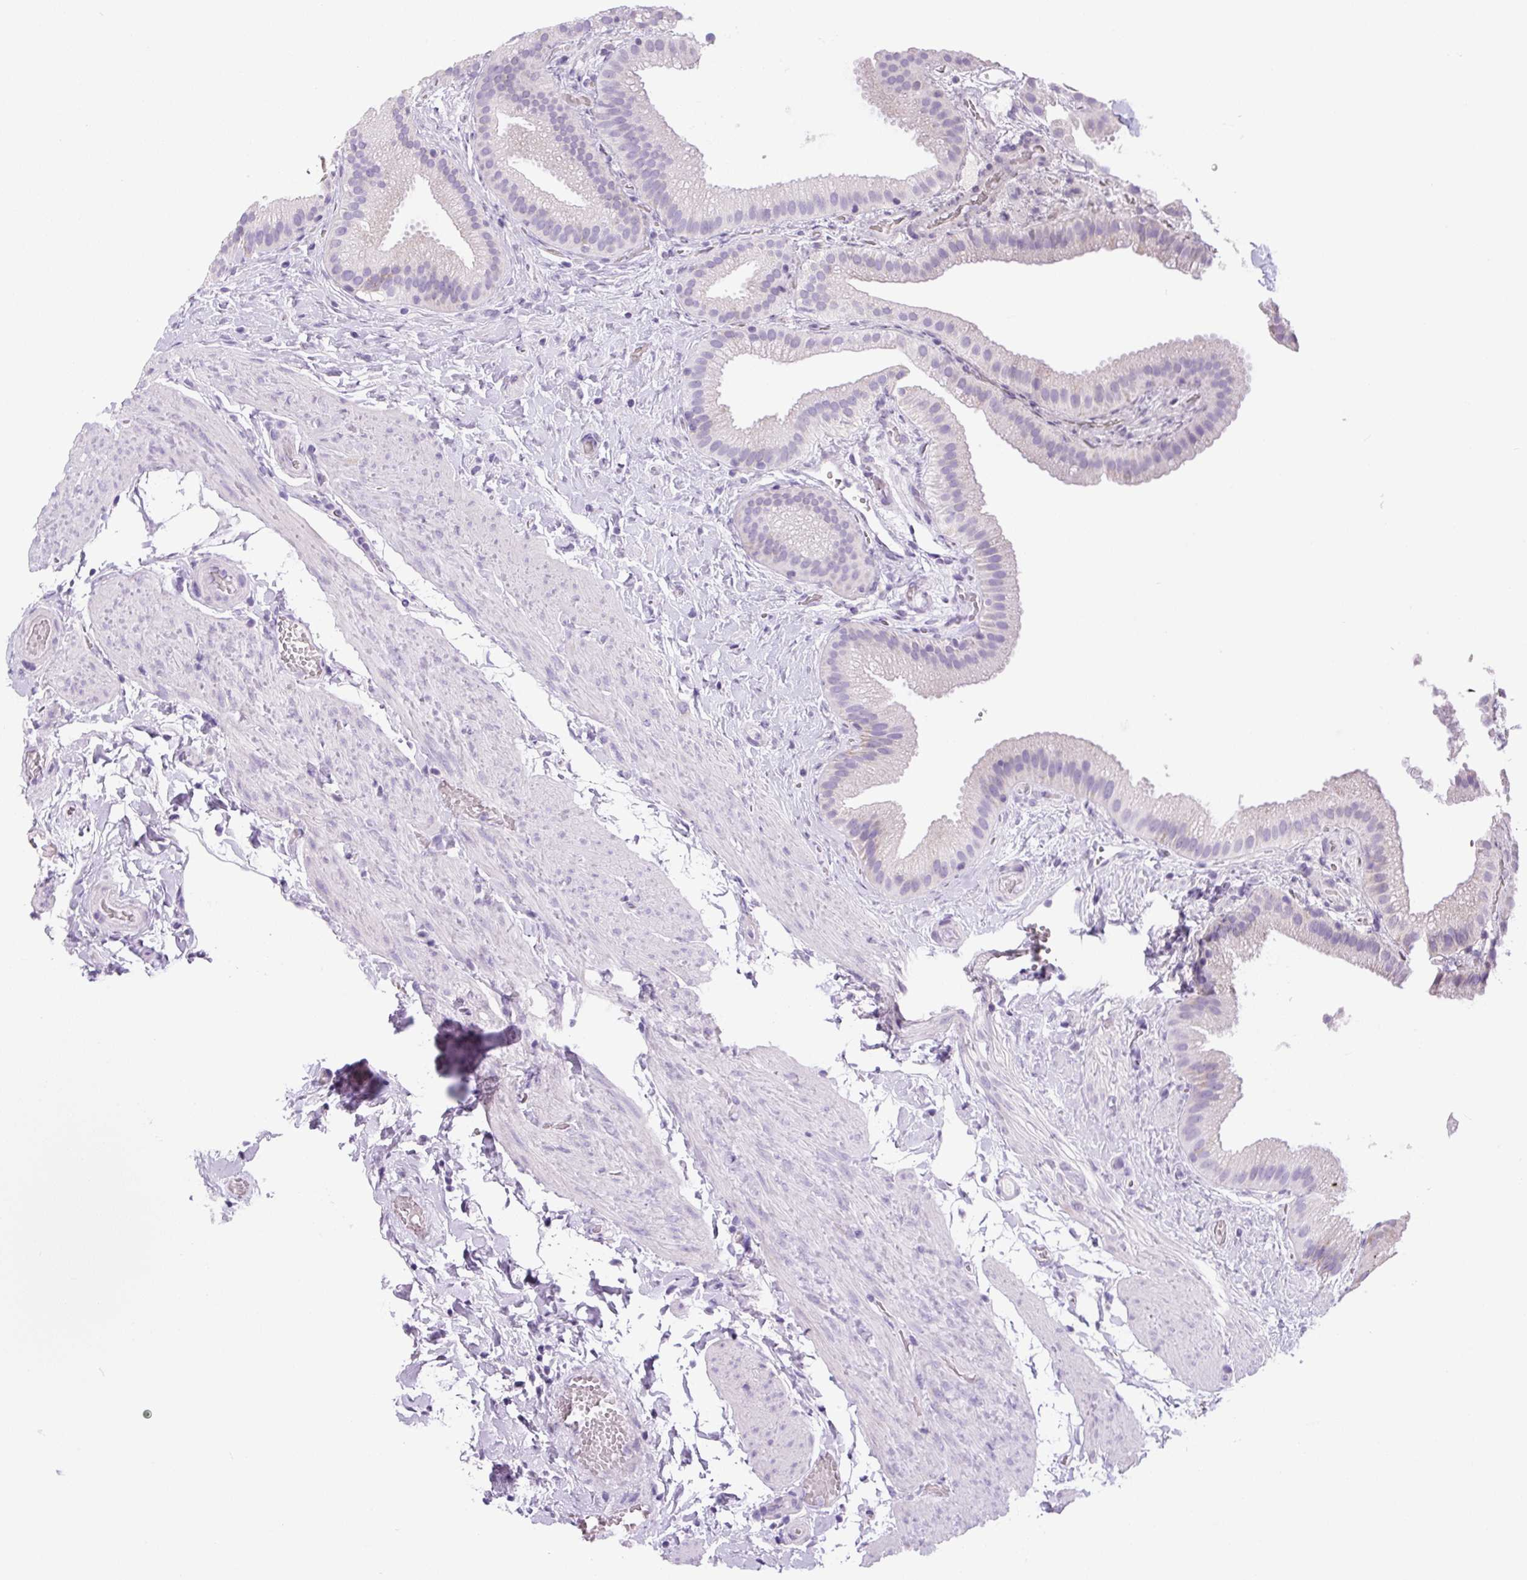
{"staining": {"intensity": "negative", "quantity": "none", "location": "none"}, "tissue": "gallbladder", "cell_type": "Glandular cells", "image_type": "normal", "snomed": [{"axis": "morphology", "description": "Normal tissue, NOS"}, {"axis": "topography", "description": "Gallbladder"}], "caption": "Histopathology image shows no significant protein staining in glandular cells of benign gallbladder. (IHC, brightfield microscopy, high magnification).", "gene": "CHGA", "patient": {"sex": "female", "age": 63}}